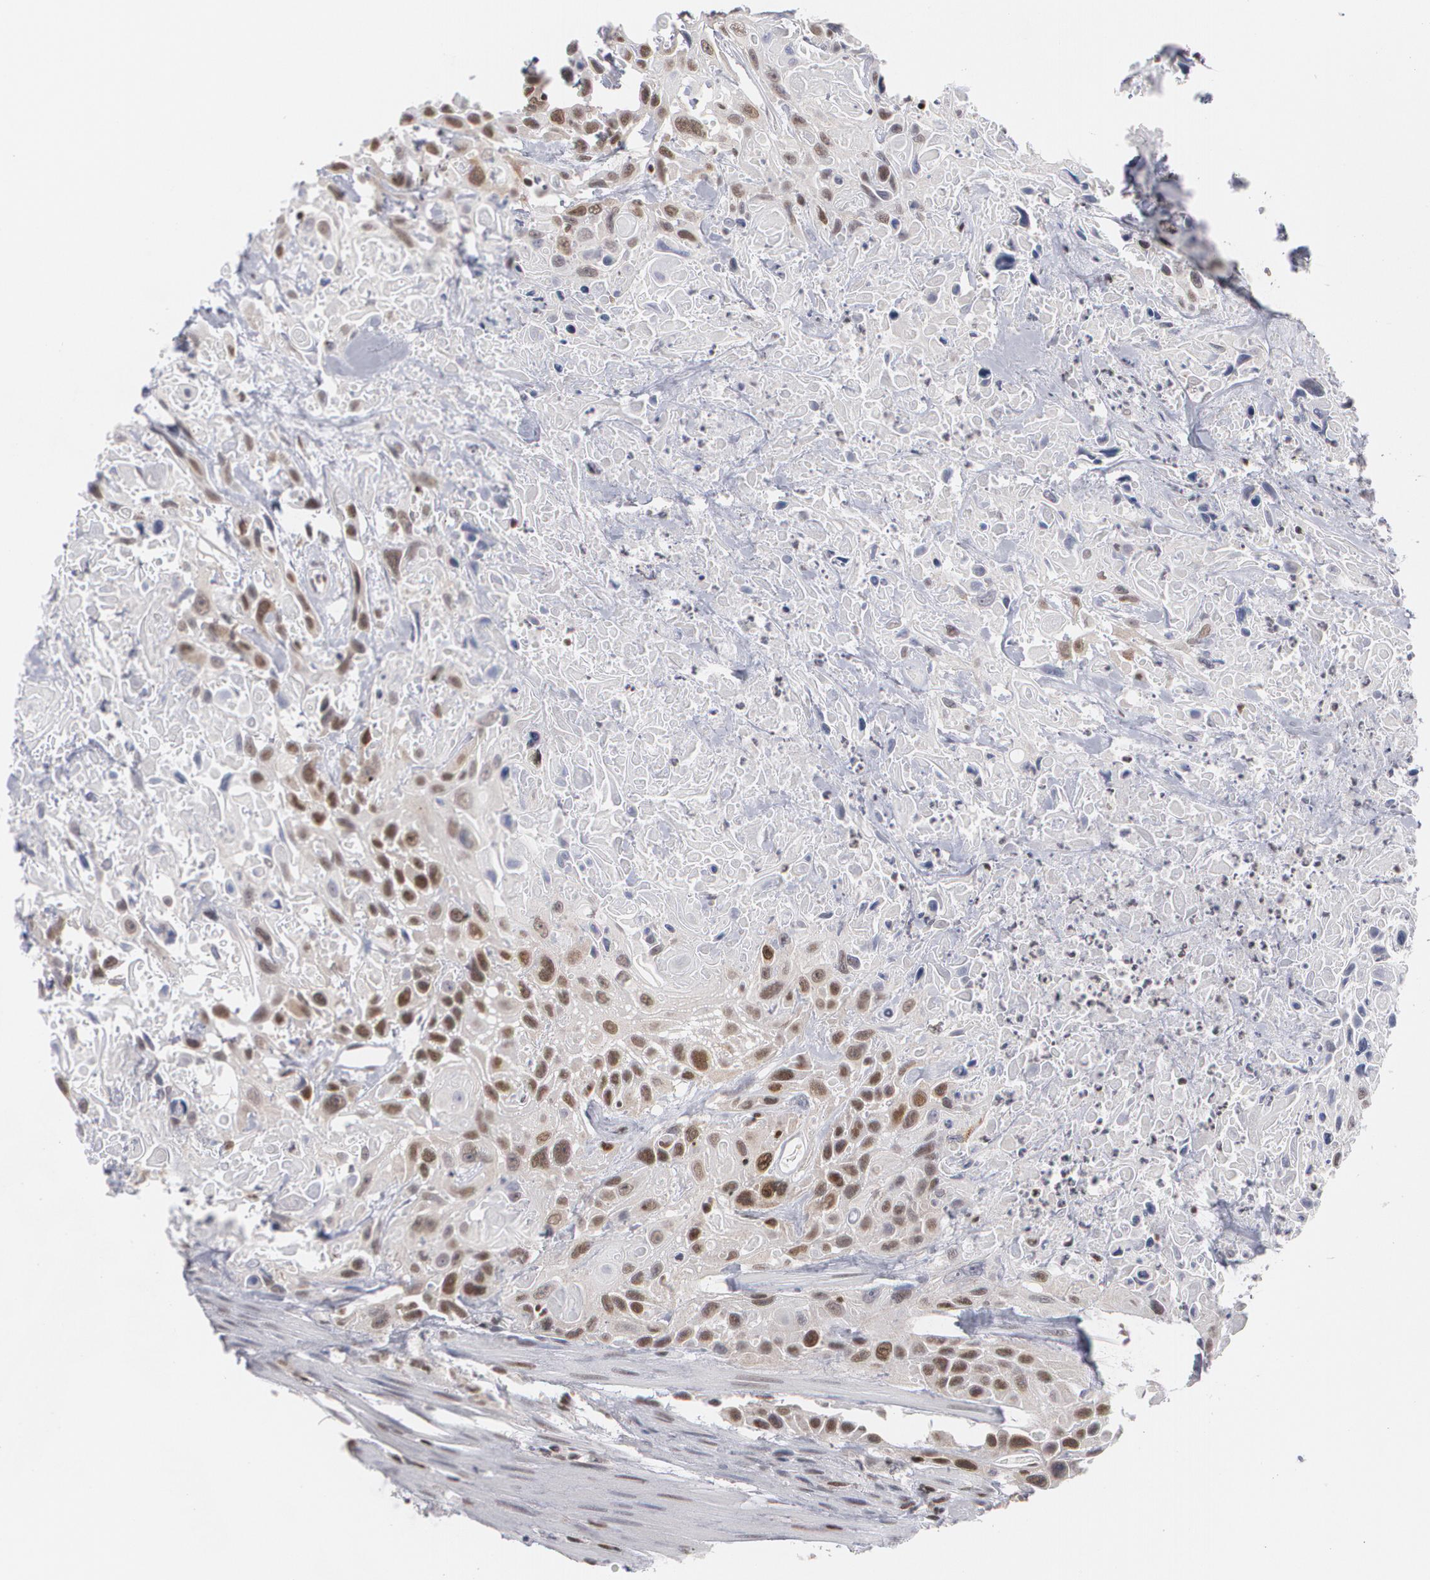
{"staining": {"intensity": "moderate", "quantity": ">75%", "location": "nuclear"}, "tissue": "urothelial cancer", "cell_type": "Tumor cells", "image_type": "cancer", "snomed": [{"axis": "morphology", "description": "Urothelial carcinoma, High grade"}, {"axis": "topography", "description": "Urinary bladder"}], "caption": "Immunohistochemical staining of human urothelial cancer displays moderate nuclear protein expression in approximately >75% of tumor cells. (Stains: DAB (3,3'-diaminobenzidine) in brown, nuclei in blue, Microscopy: brightfield microscopy at high magnification).", "gene": "MCL1", "patient": {"sex": "female", "age": 84}}